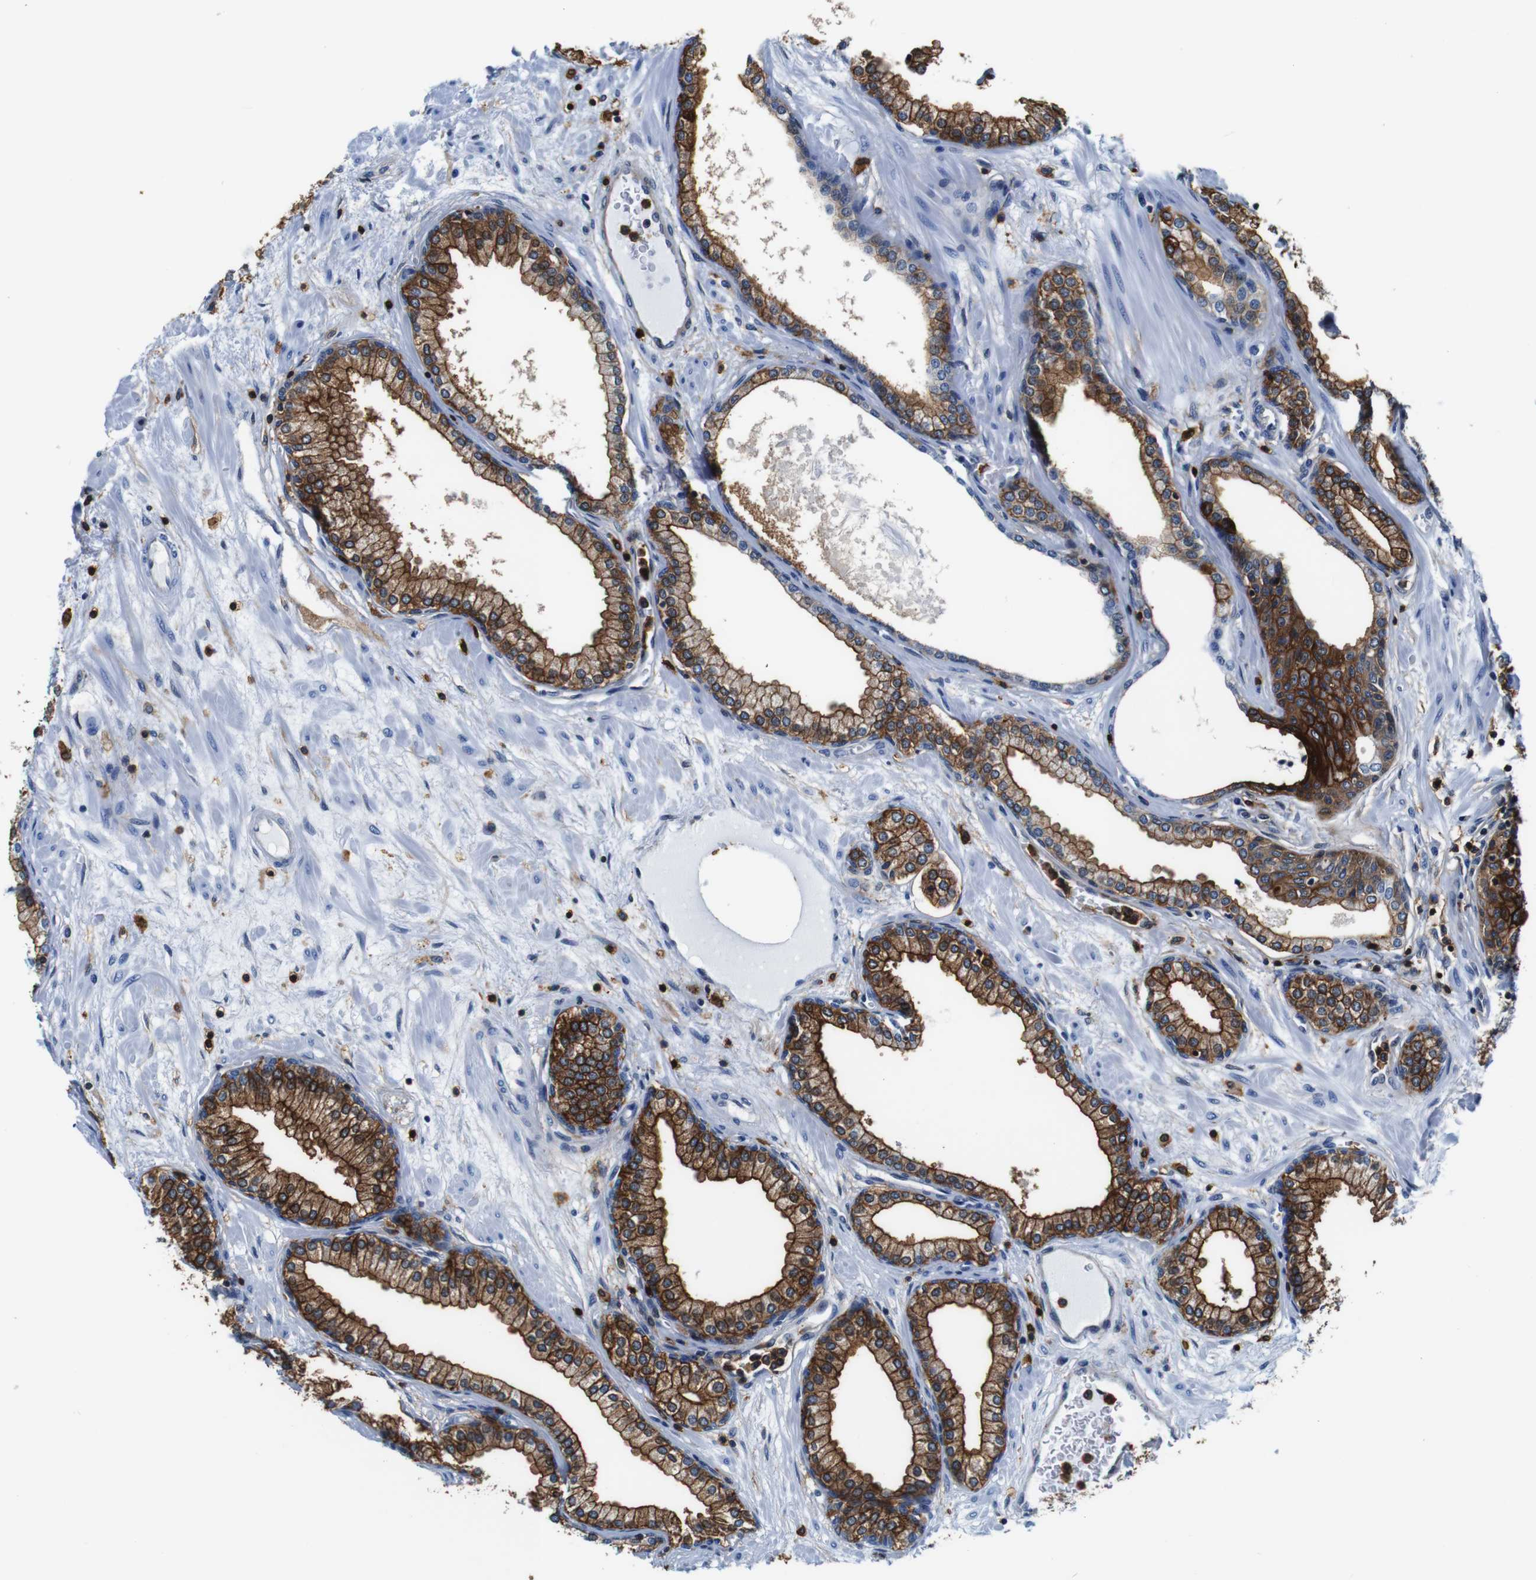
{"staining": {"intensity": "strong", "quantity": ">75%", "location": "cytoplasmic/membranous"}, "tissue": "prostate", "cell_type": "Glandular cells", "image_type": "normal", "snomed": [{"axis": "morphology", "description": "Normal tissue, NOS"}, {"axis": "morphology", "description": "Urothelial carcinoma, Low grade"}, {"axis": "topography", "description": "Urinary bladder"}, {"axis": "topography", "description": "Prostate"}], "caption": "Brown immunohistochemical staining in normal human prostate demonstrates strong cytoplasmic/membranous staining in about >75% of glandular cells.", "gene": "ANXA1", "patient": {"sex": "male", "age": 60}}